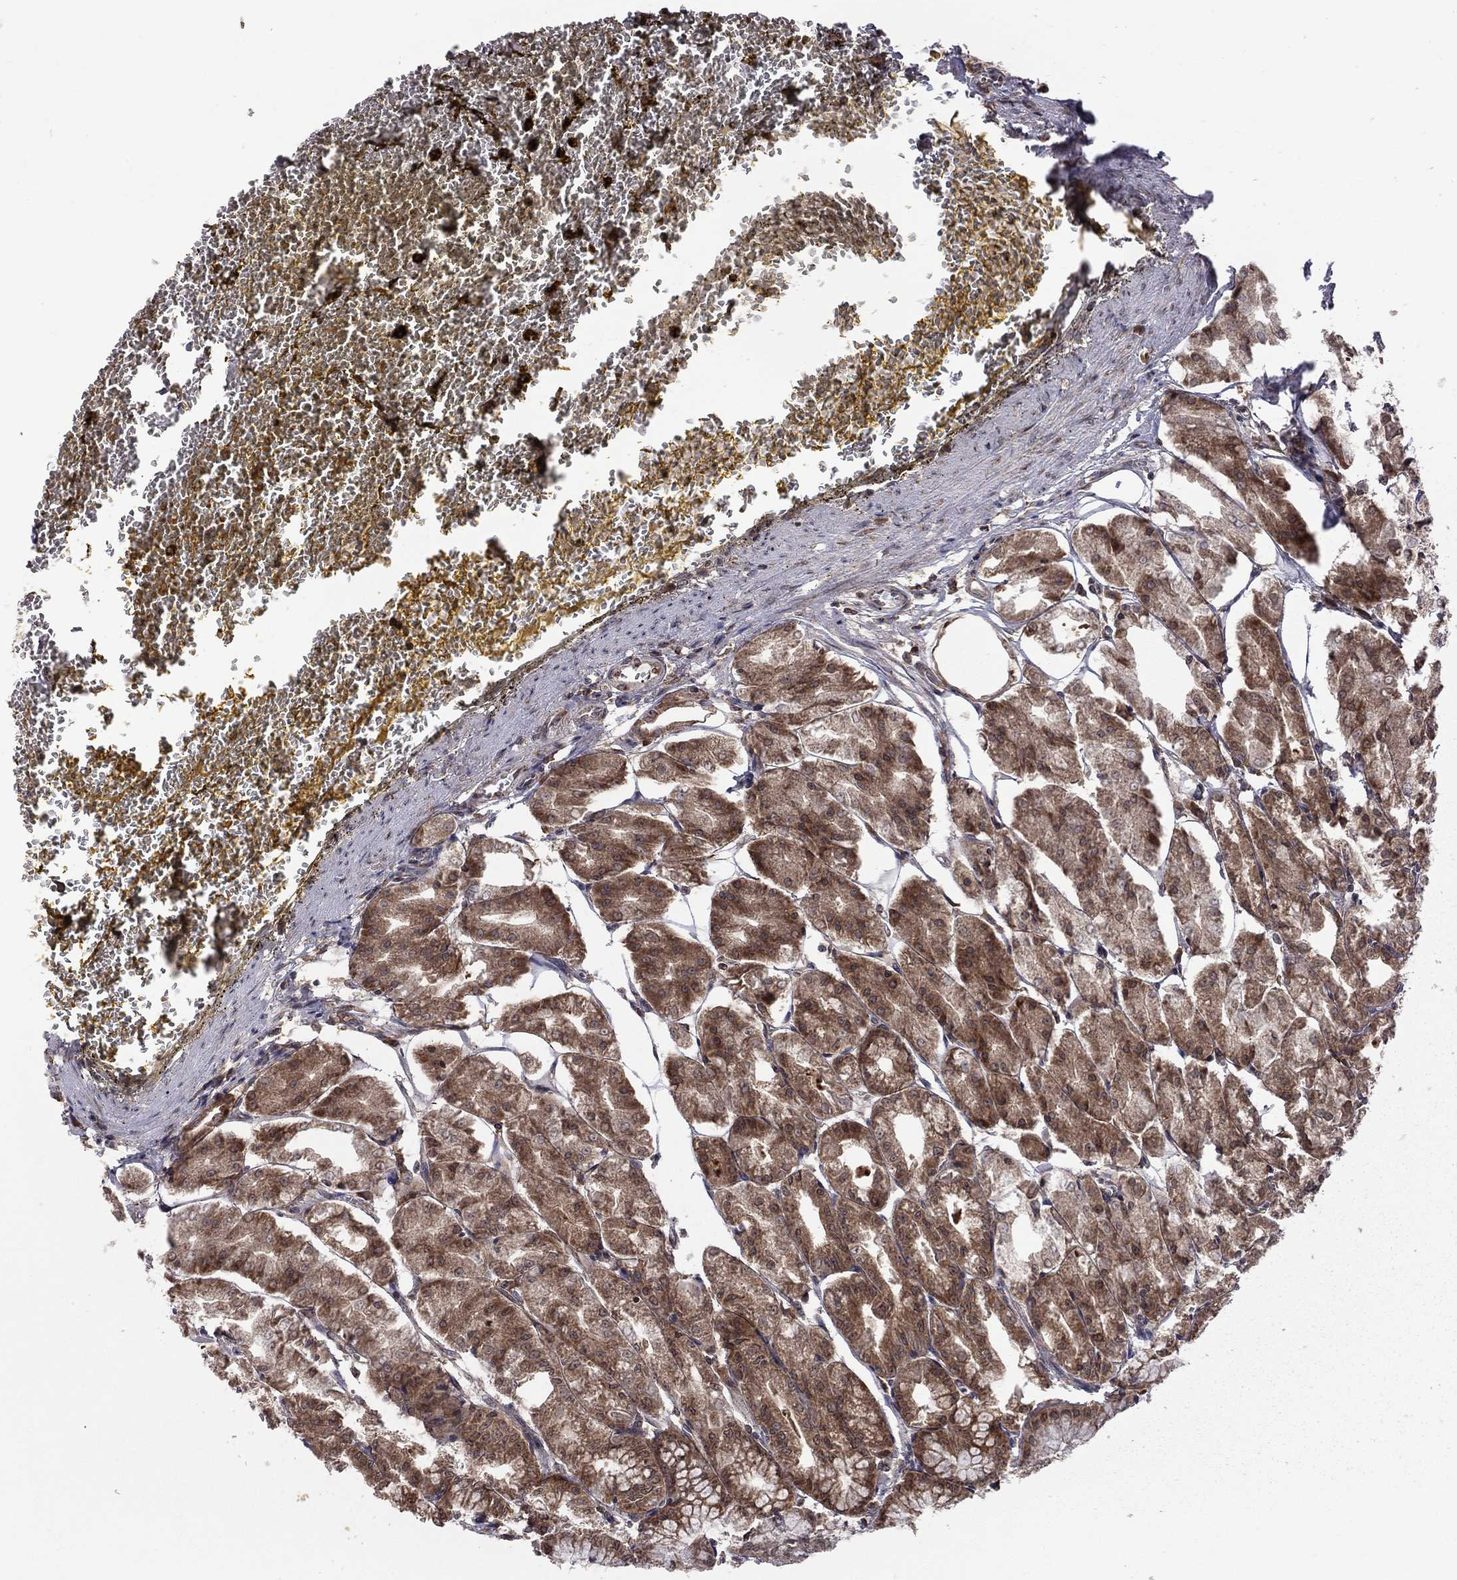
{"staining": {"intensity": "strong", "quantity": ">75%", "location": "cytoplasmic/membranous"}, "tissue": "stomach", "cell_type": "Glandular cells", "image_type": "normal", "snomed": [{"axis": "morphology", "description": "Normal tissue, NOS"}, {"axis": "topography", "description": "Stomach, lower"}], "caption": "An immunohistochemistry (IHC) photomicrograph of normal tissue is shown. Protein staining in brown shows strong cytoplasmic/membranous positivity in stomach within glandular cells.", "gene": "NAA50", "patient": {"sex": "male", "age": 71}}